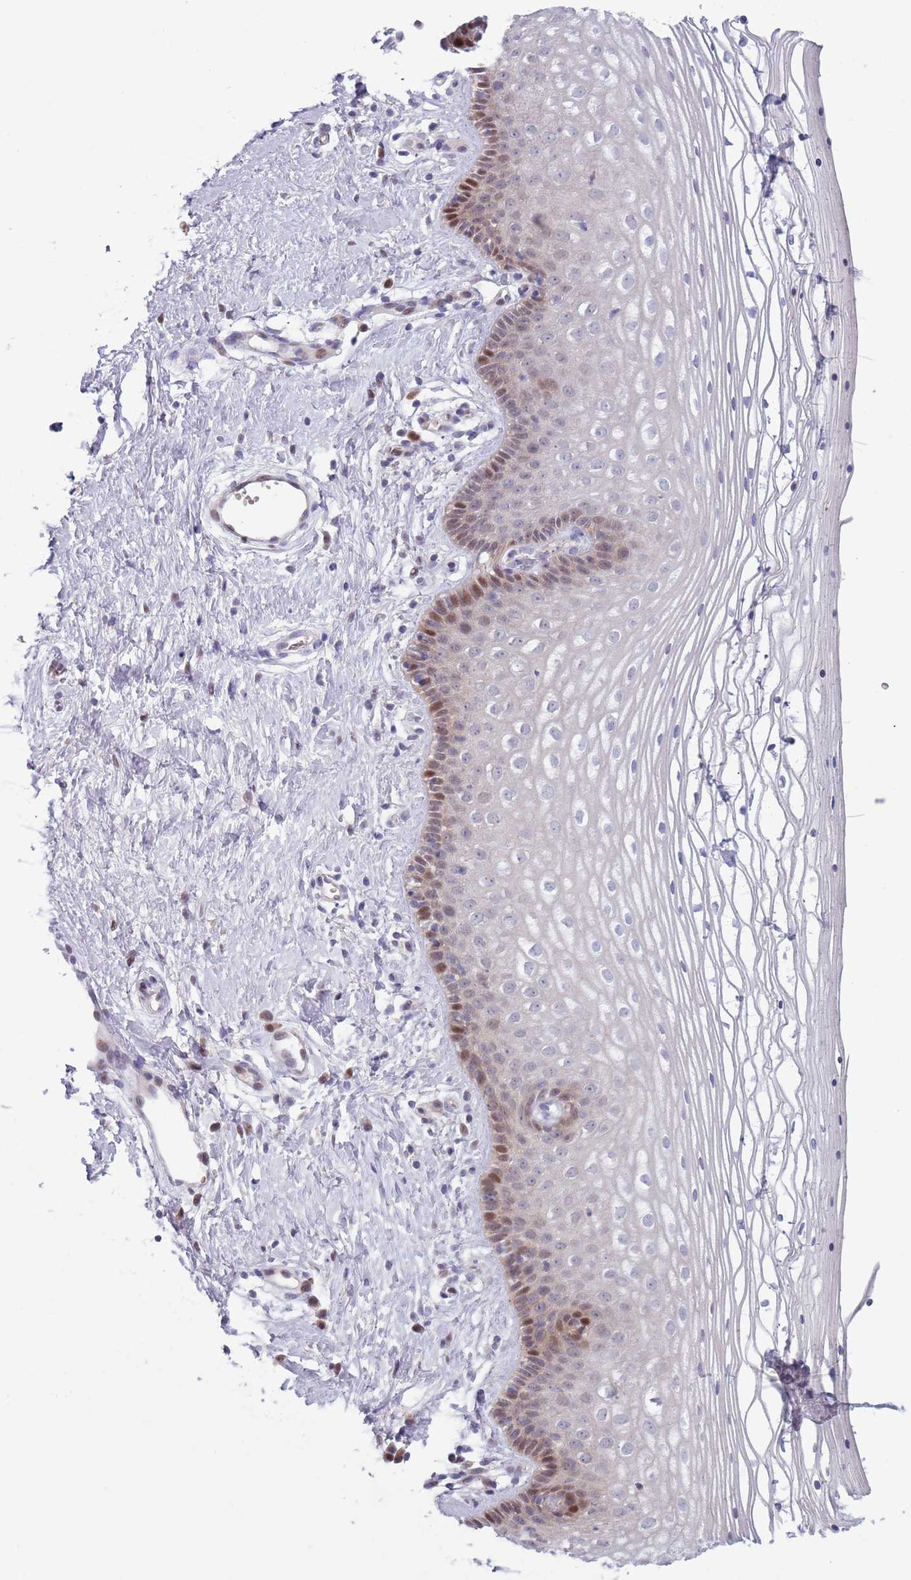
{"staining": {"intensity": "moderate", "quantity": "<25%", "location": "nuclear"}, "tissue": "vagina", "cell_type": "Squamous epithelial cells", "image_type": "normal", "snomed": [{"axis": "morphology", "description": "Normal tissue, NOS"}, {"axis": "topography", "description": "Vagina"}], "caption": "Protein expression analysis of benign human vagina reveals moderate nuclear expression in about <25% of squamous epithelial cells.", "gene": "CLNS1A", "patient": {"sex": "female", "age": 46}}